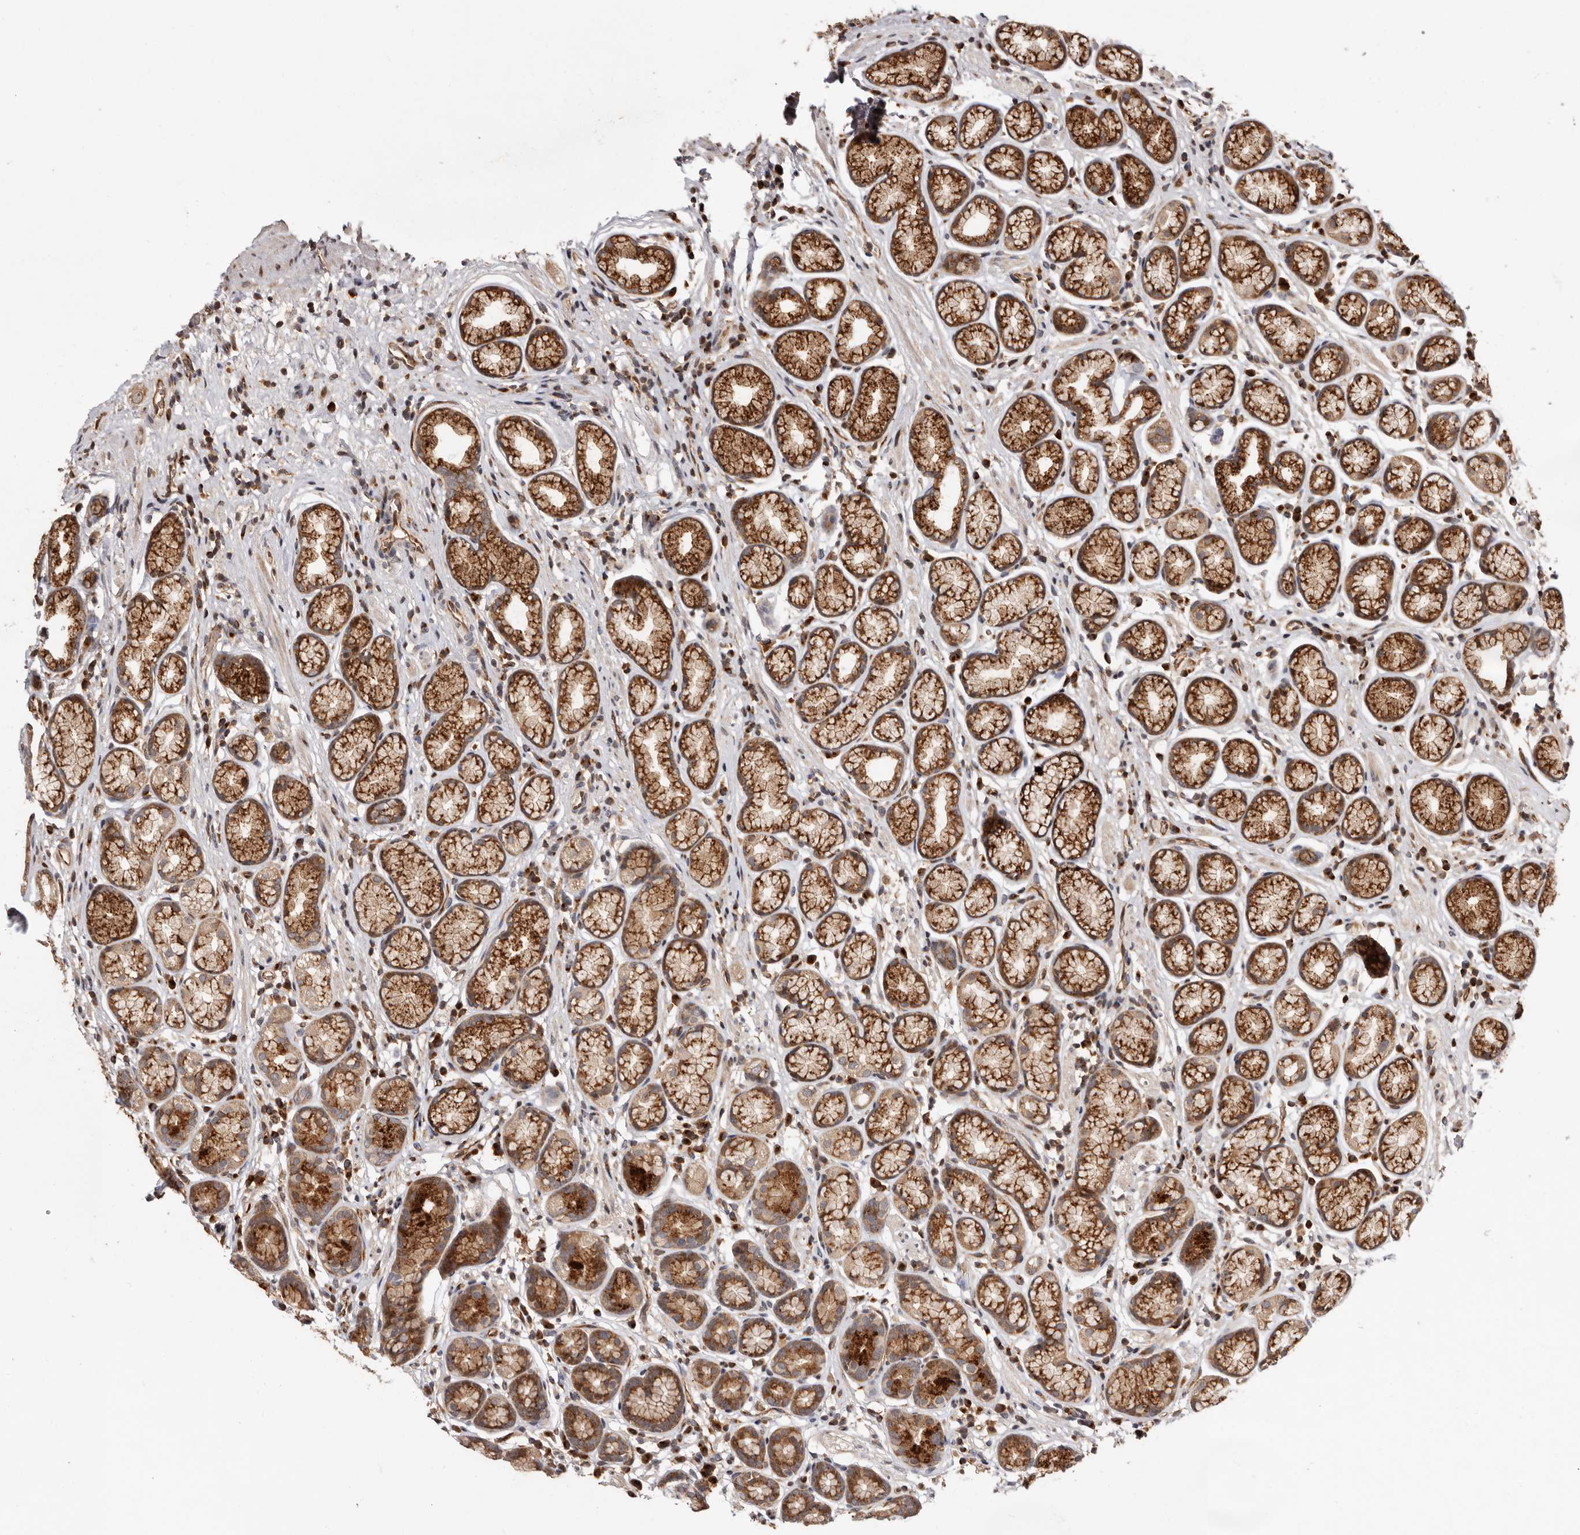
{"staining": {"intensity": "strong", "quantity": ">75%", "location": "cytoplasmic/membranous"}, "tissue": "stomach", "cell_type": "Glandular cells", "image_type": "normal", "snomed": [{"axis": "morphology", "description": "Normal tissue, NOS"}, {"axis": "topography", "description": "Stomach"}], "caption": "IHC photomicrograph of benign stomach: human stomach stained using immunohistochemistry (IHC) demonstrates high levels of strong protein expression localized specifically in the cytoplasmic/membranous of glandular cells, appearing as a cytoplasmic/membranous brown color.", "gene": "GPR27", "patient": {"sex": "male", "age": 42}}